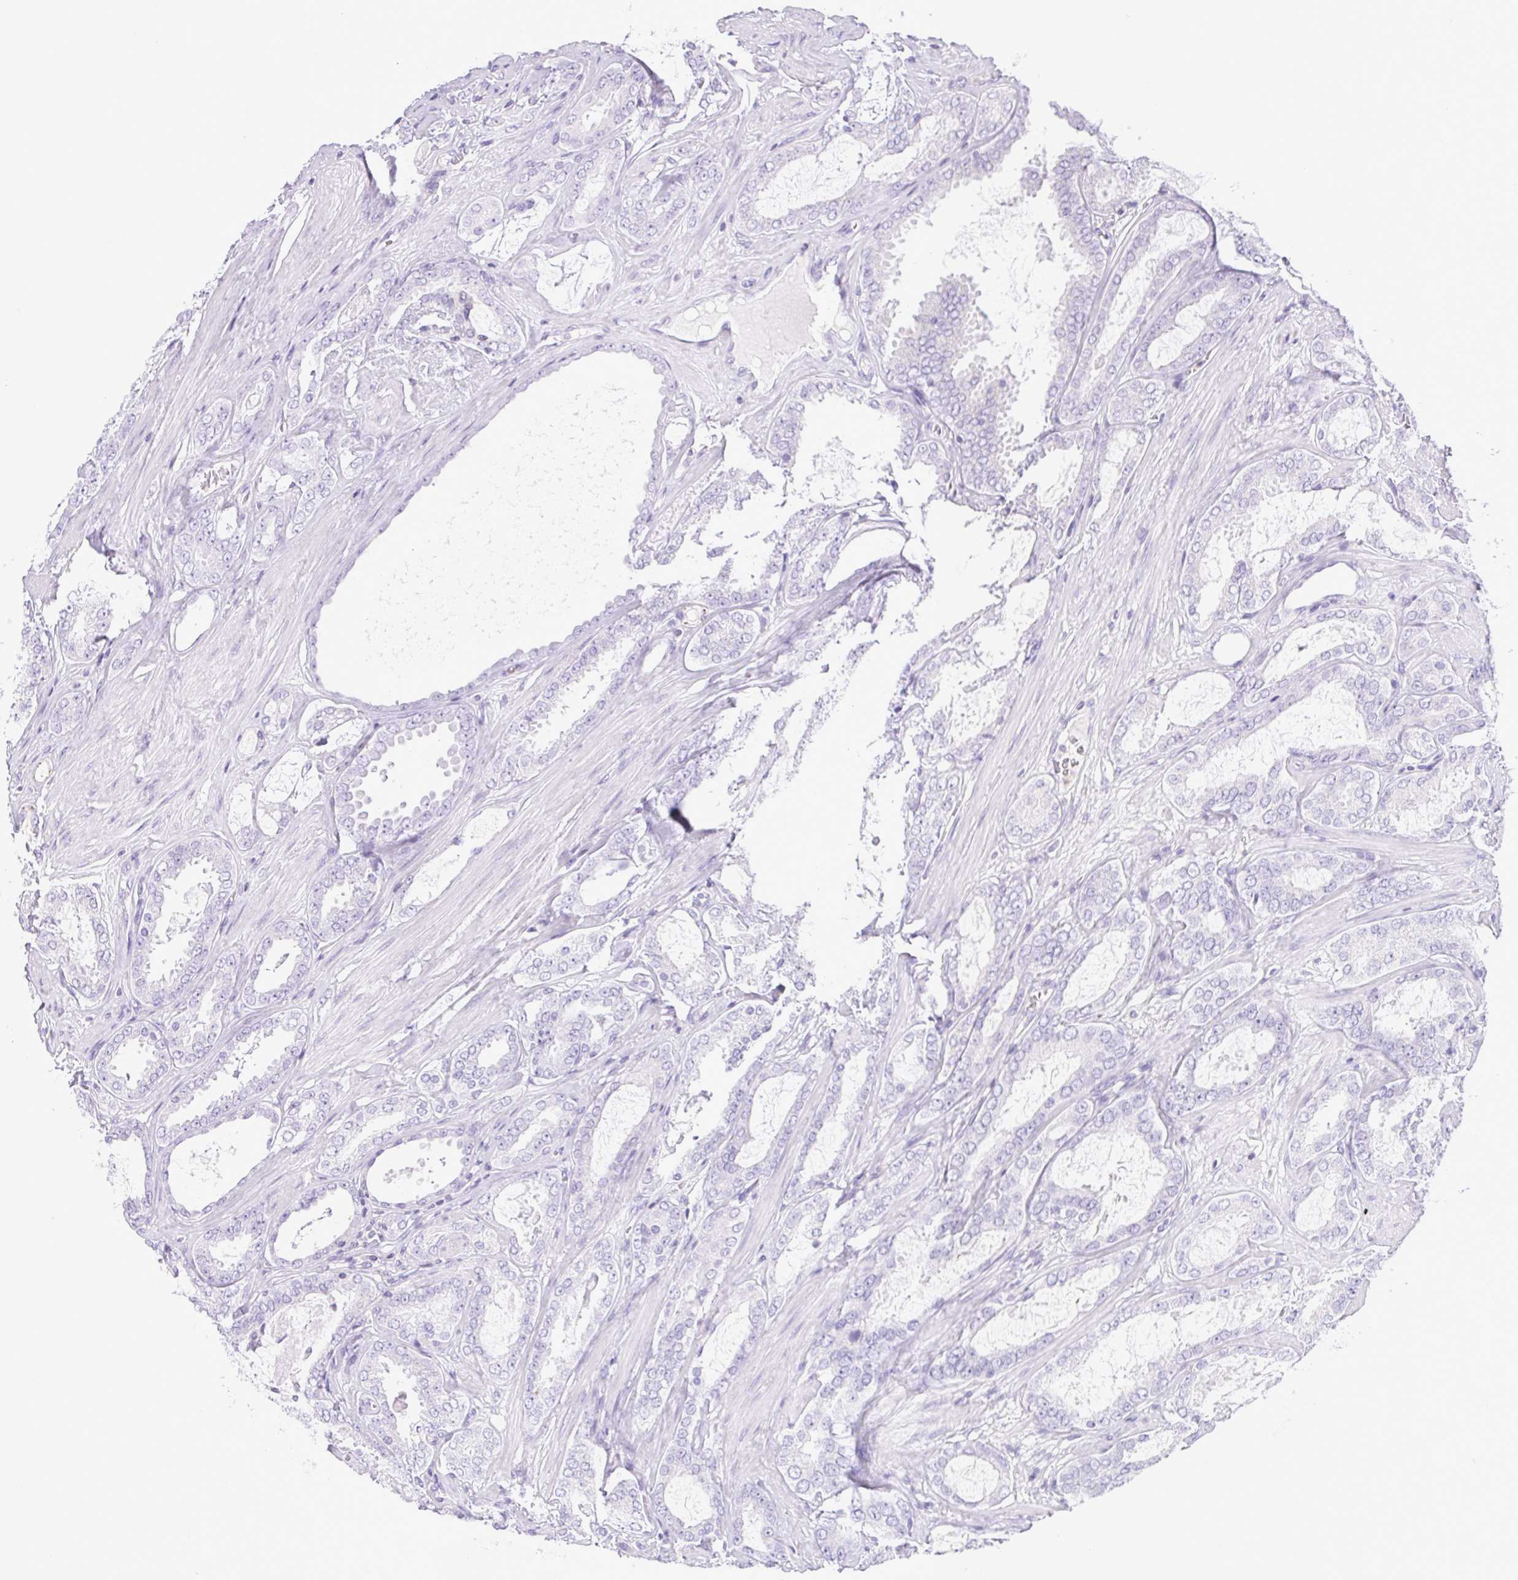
{"staining": {"intensity": "negative", "quantity": "none", "location": "none"}, "tissue": "prostate cancer", "cell_type": "Tumor cells", "image_type": "cancer", "snomed": [{"axis": "morphology", "description": "Adenocarcinoma, High grade"}, {"axis": "topography", "description": "Prostate"}], "caption": "IHC image of adenocarcinoma (high-grade) (prostate) stained for a protein (brown), which reveals no positivity in tumor cells.", "gene": "SYNPR", "patient": {"sex": "male", "age": 63}}